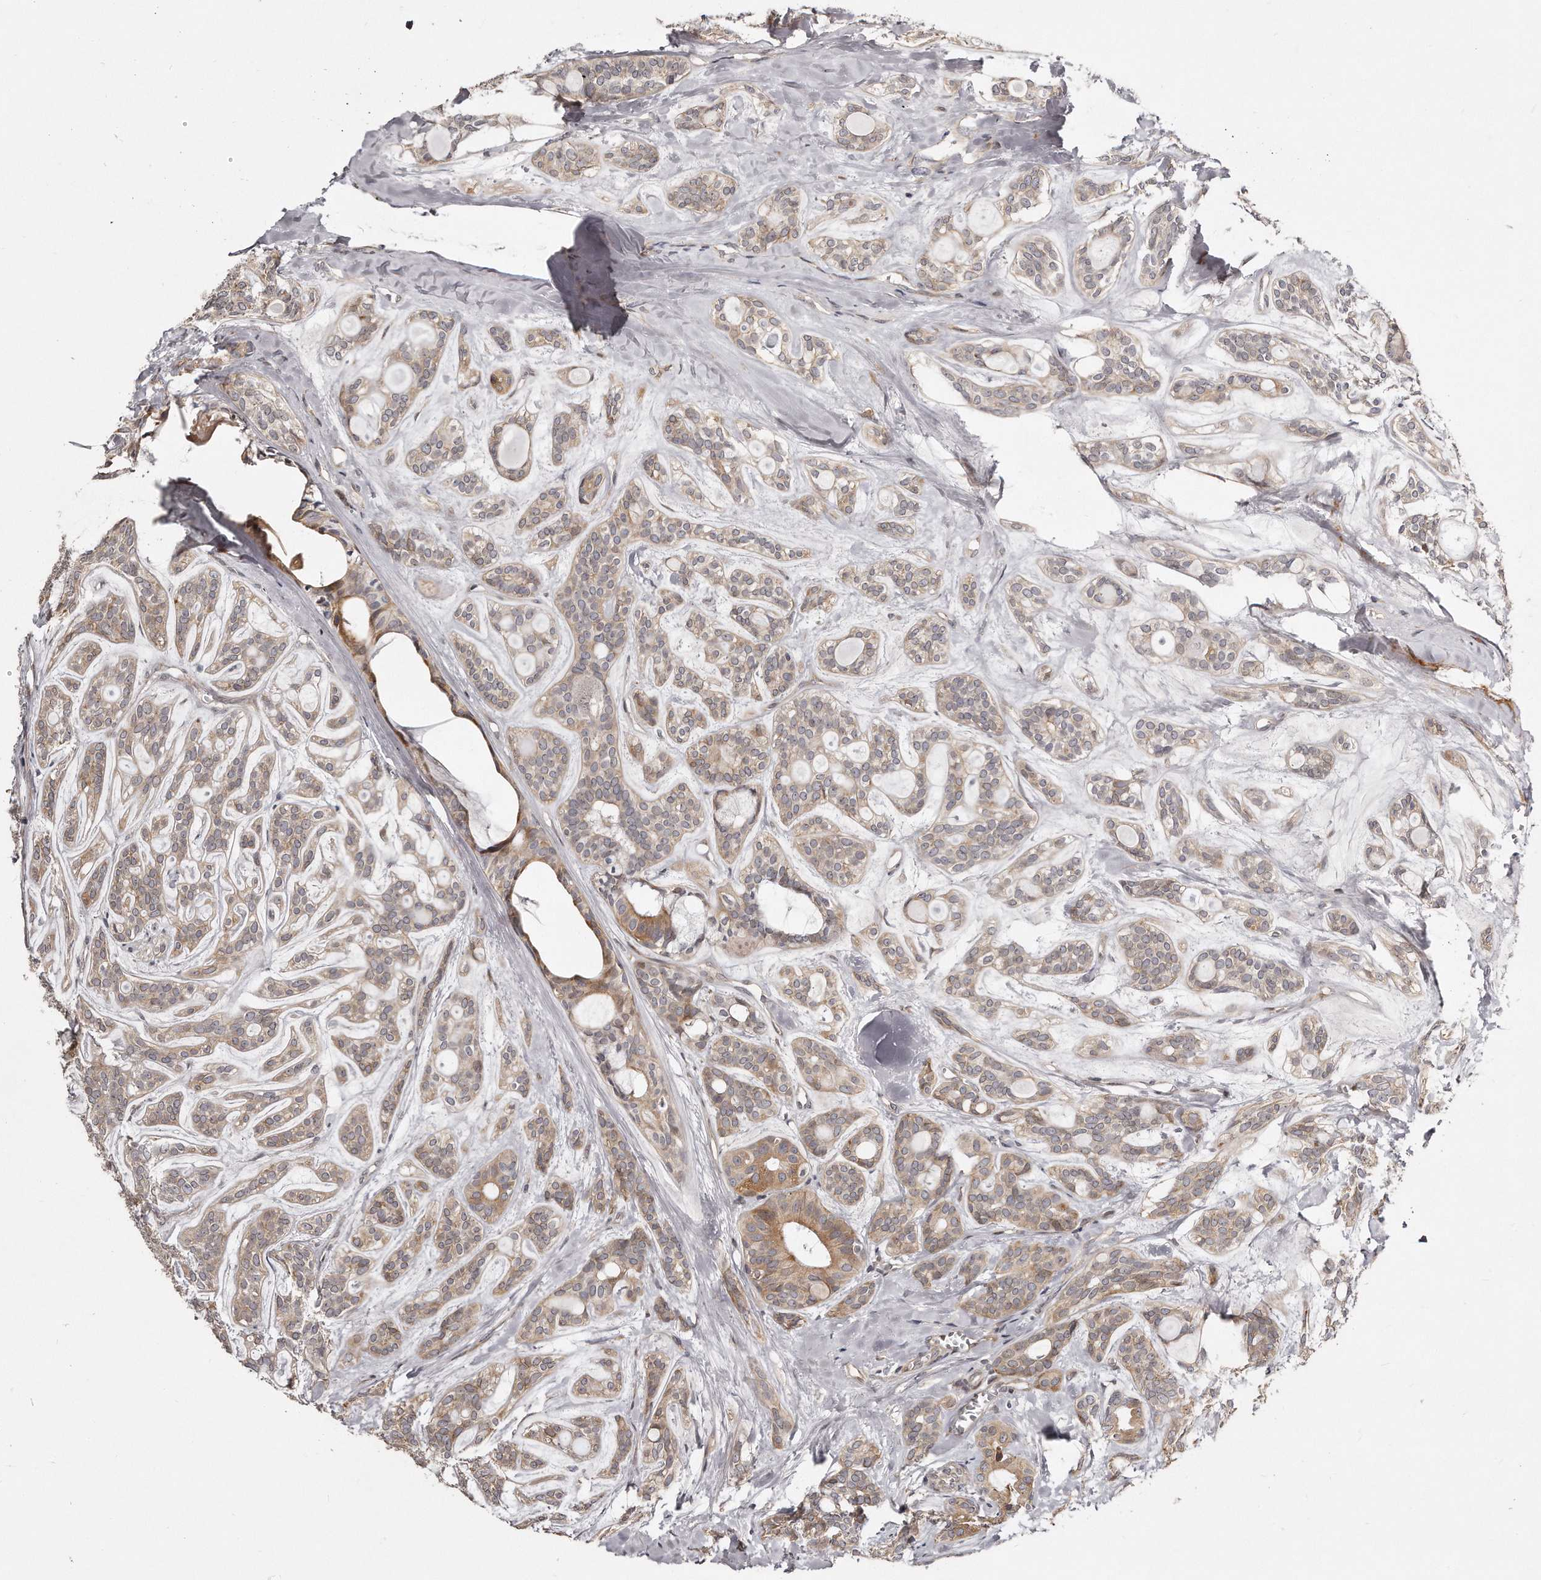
{"staining": {"intensity": "weak", "quantity": ">75%", "location": "cytoplasmic/membranous"}, "tissue": "head and neck cancer", "cell_type": "Tumor cells", "image_type": "cancer", "snomed": [{"axis": "morphology", "description": "Adenocarcinoma, NOS"}, {"axis": "topography", "description": "Head-Neck"}], "caption": "Brown immunohistochemical staining in human head and neck cancer demonstrates weak cytoplasmic/membranous staining in about >75% of tumor cells.", "gene": "TRAPPC14", "patient": {"sex": "male", "age": 66}}